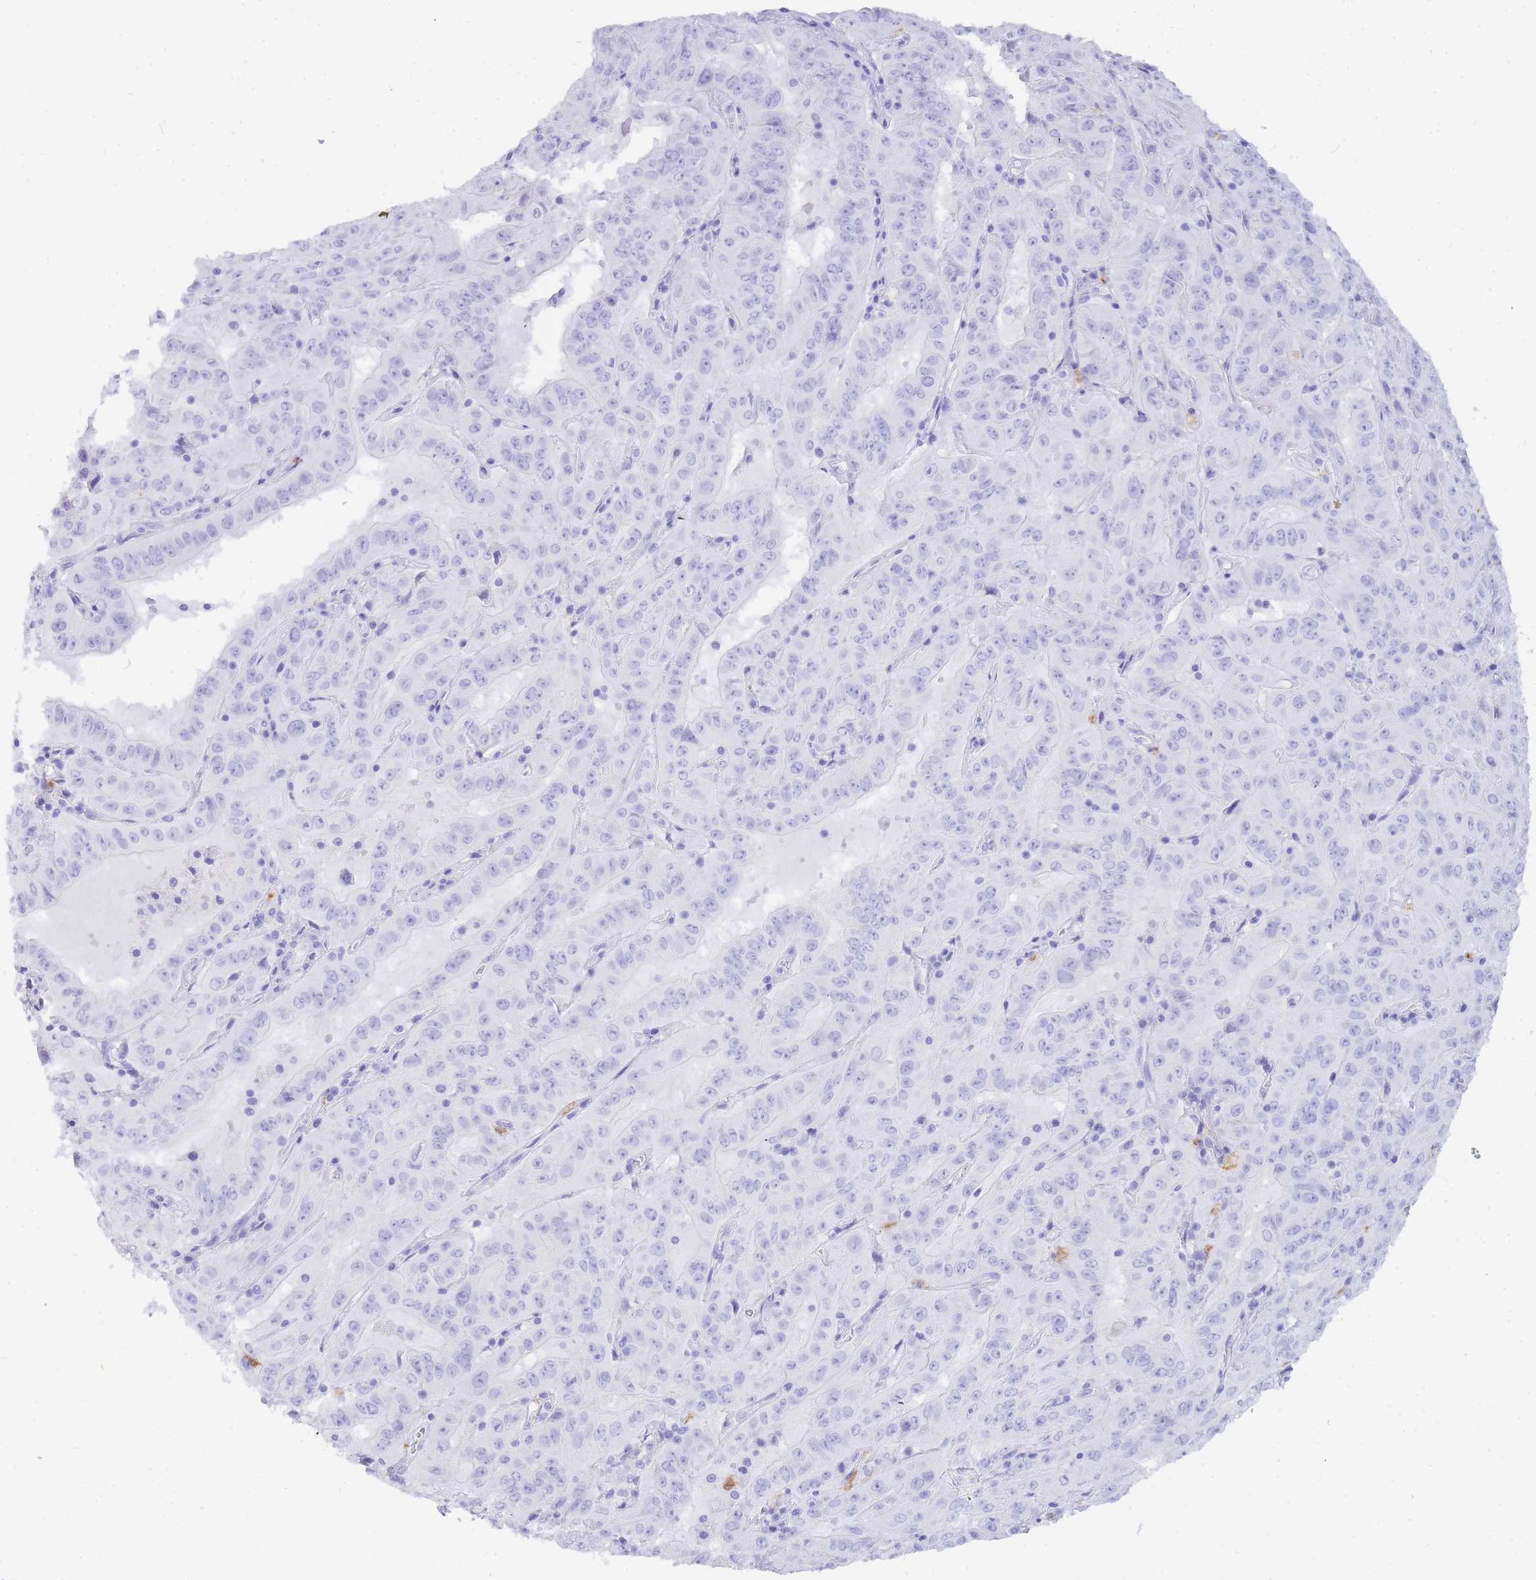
{"staining": {"intensity": "negative", "quantity": "none", "location": "none"}, "tissue": "pancreatic cancer", "cell_type": "Tumor cells", "image_type": "cancer", "snomed": [{"axis": "morphology", "description": "Adenocarcinoma, NOS"}, {"axis": "topography", "description": "Pancreas"}], "caption": "This is a micrograph of IHC staining of pancreatic cancer, which shows no expression in tumor cells. (DAB (3,3'-diaminobenzidine) immunohistochemistry with hematoxylin counter stain).", "gene": "HERC1", "patient": {"sex": "male", "age": 63}}